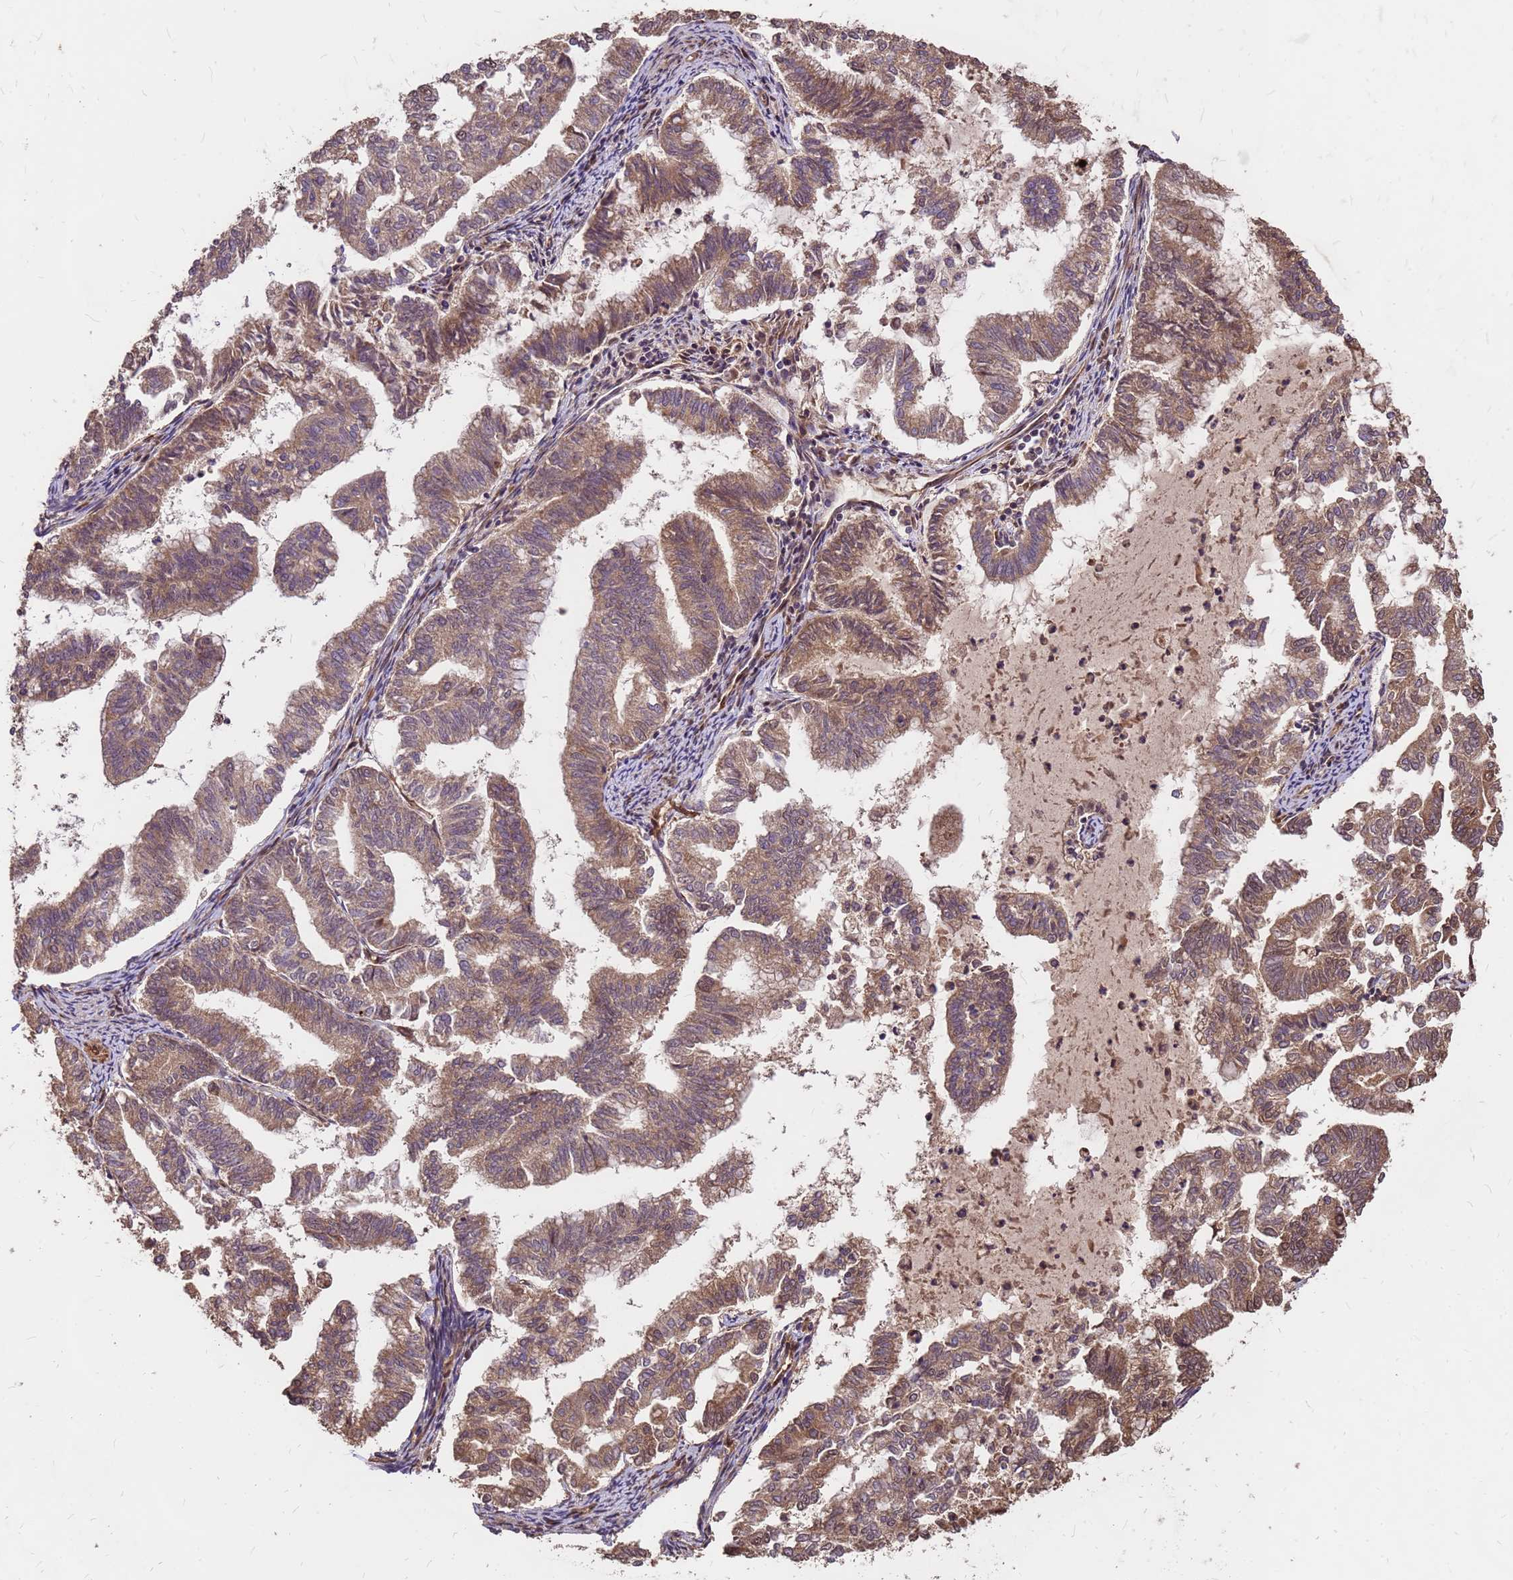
{"staining": {"intensity": "moderate", "quantity": ">75%", "location": "cytoplasmic/membranous"}, "tissue": "endometrial cancer", "cell_type": "Tumor cells", "image_type": "cancer", "snomed": [{"axis": "morphology", "description": "Adenocarcinoma, NOS"}, {"axis": "topography", "description": "Endometrium"}], "caption": "An immunohistochemistry histopathology image of tumor tissue is shown. Protein staining in brown labels moderate cytoplasmic/membranous positivity in endometrial cancer within tumor cells.", "gene": "GPATCH8", "patient": {"sex": "female", "age": 79}}